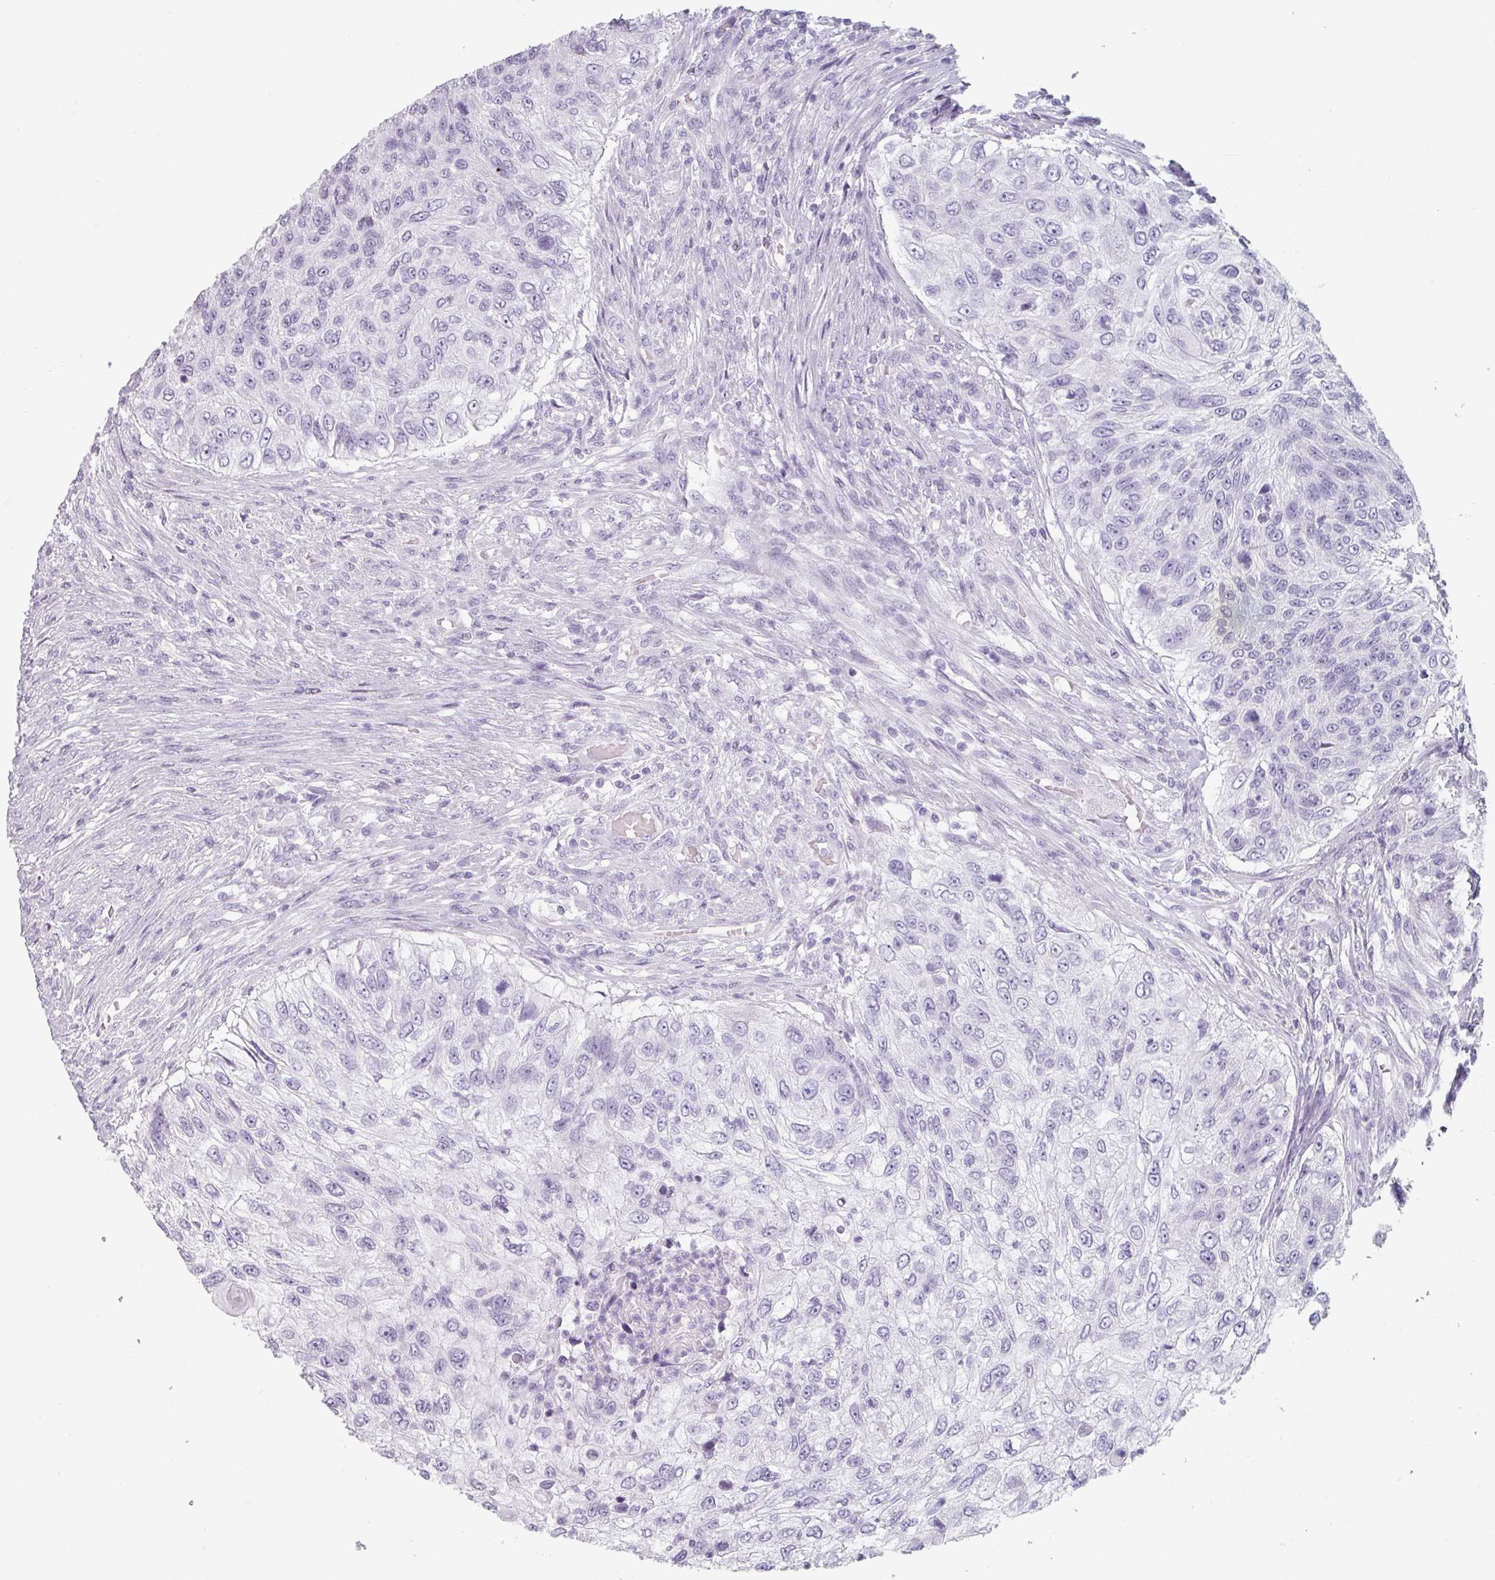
{"staining": {"intensity": "negative", "quantity": "none", "location": "none"}, "tissue": "urothelial cancer", "cell_type": "Tumor cells", "image_type": "cancer", "snomed": [{"axis": "morphology", "description": "Urothelial carcinoma, High grade"}, {"axis": "topography", "description": "Urinary bladder"}], "caption": "Tumor cells show no significant positivity in urothelial cancer.", "gene": "SFTPA1", "patient": {"sex": "female", "age": 60}}